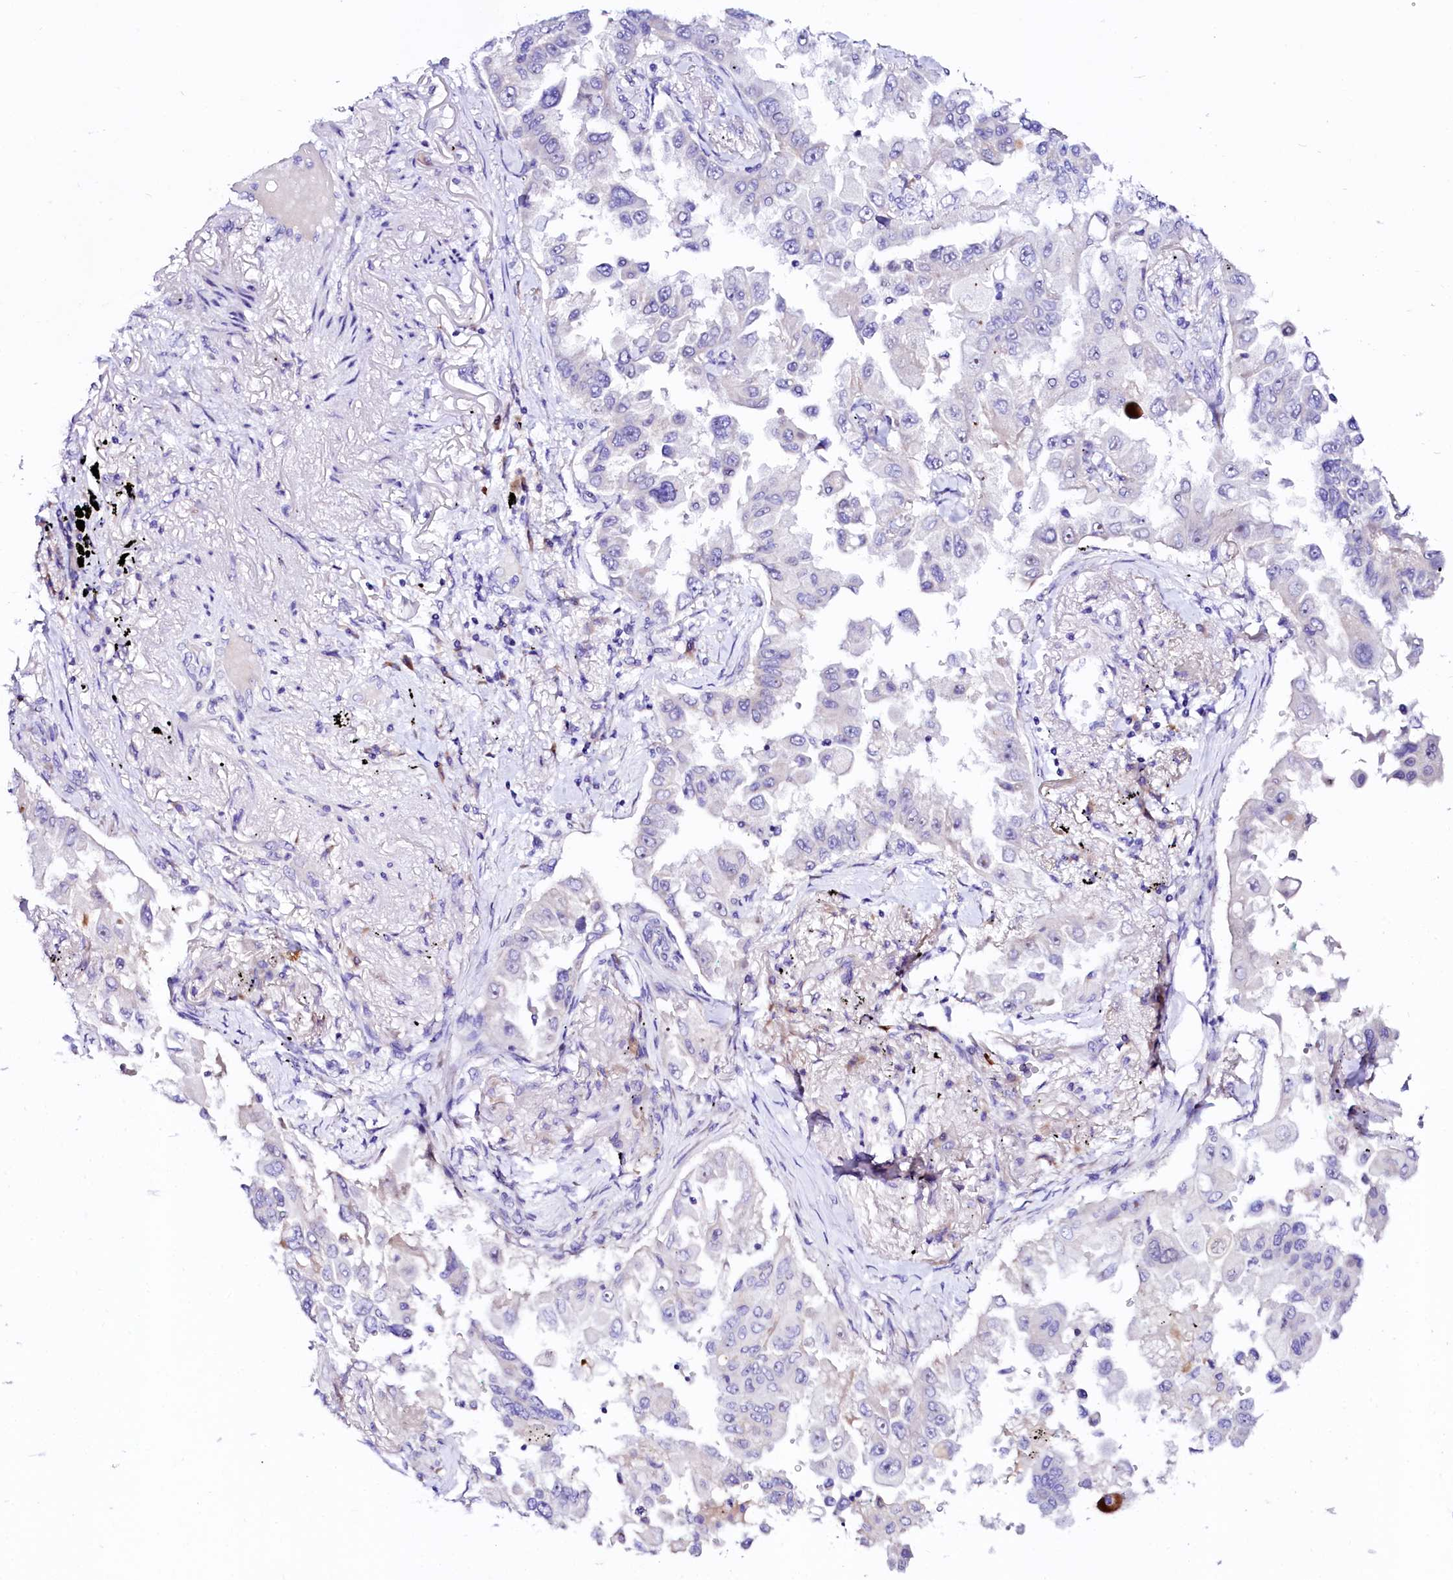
{"staining": {"intensity": "negative", "quantity": "none", "location": "none"}, "tissue": "lung cancer", "cell_type": "Tumor cells", "image_type": "cancer", "snomed": [{"axis": "morphology", "description": "Adenocarcinoma, NOS"}, {"axis": "topography", "description": "Lung"}], "caption": "A micrograph of lung adenocarcinoma stained for a protein displays no brown staining in tumor cells. (DAB immunohistochemistry (IHC) with hematoxylin counter stain).", "gene": "BTBD16", "patient": {"sex": "female", "age": 67}}